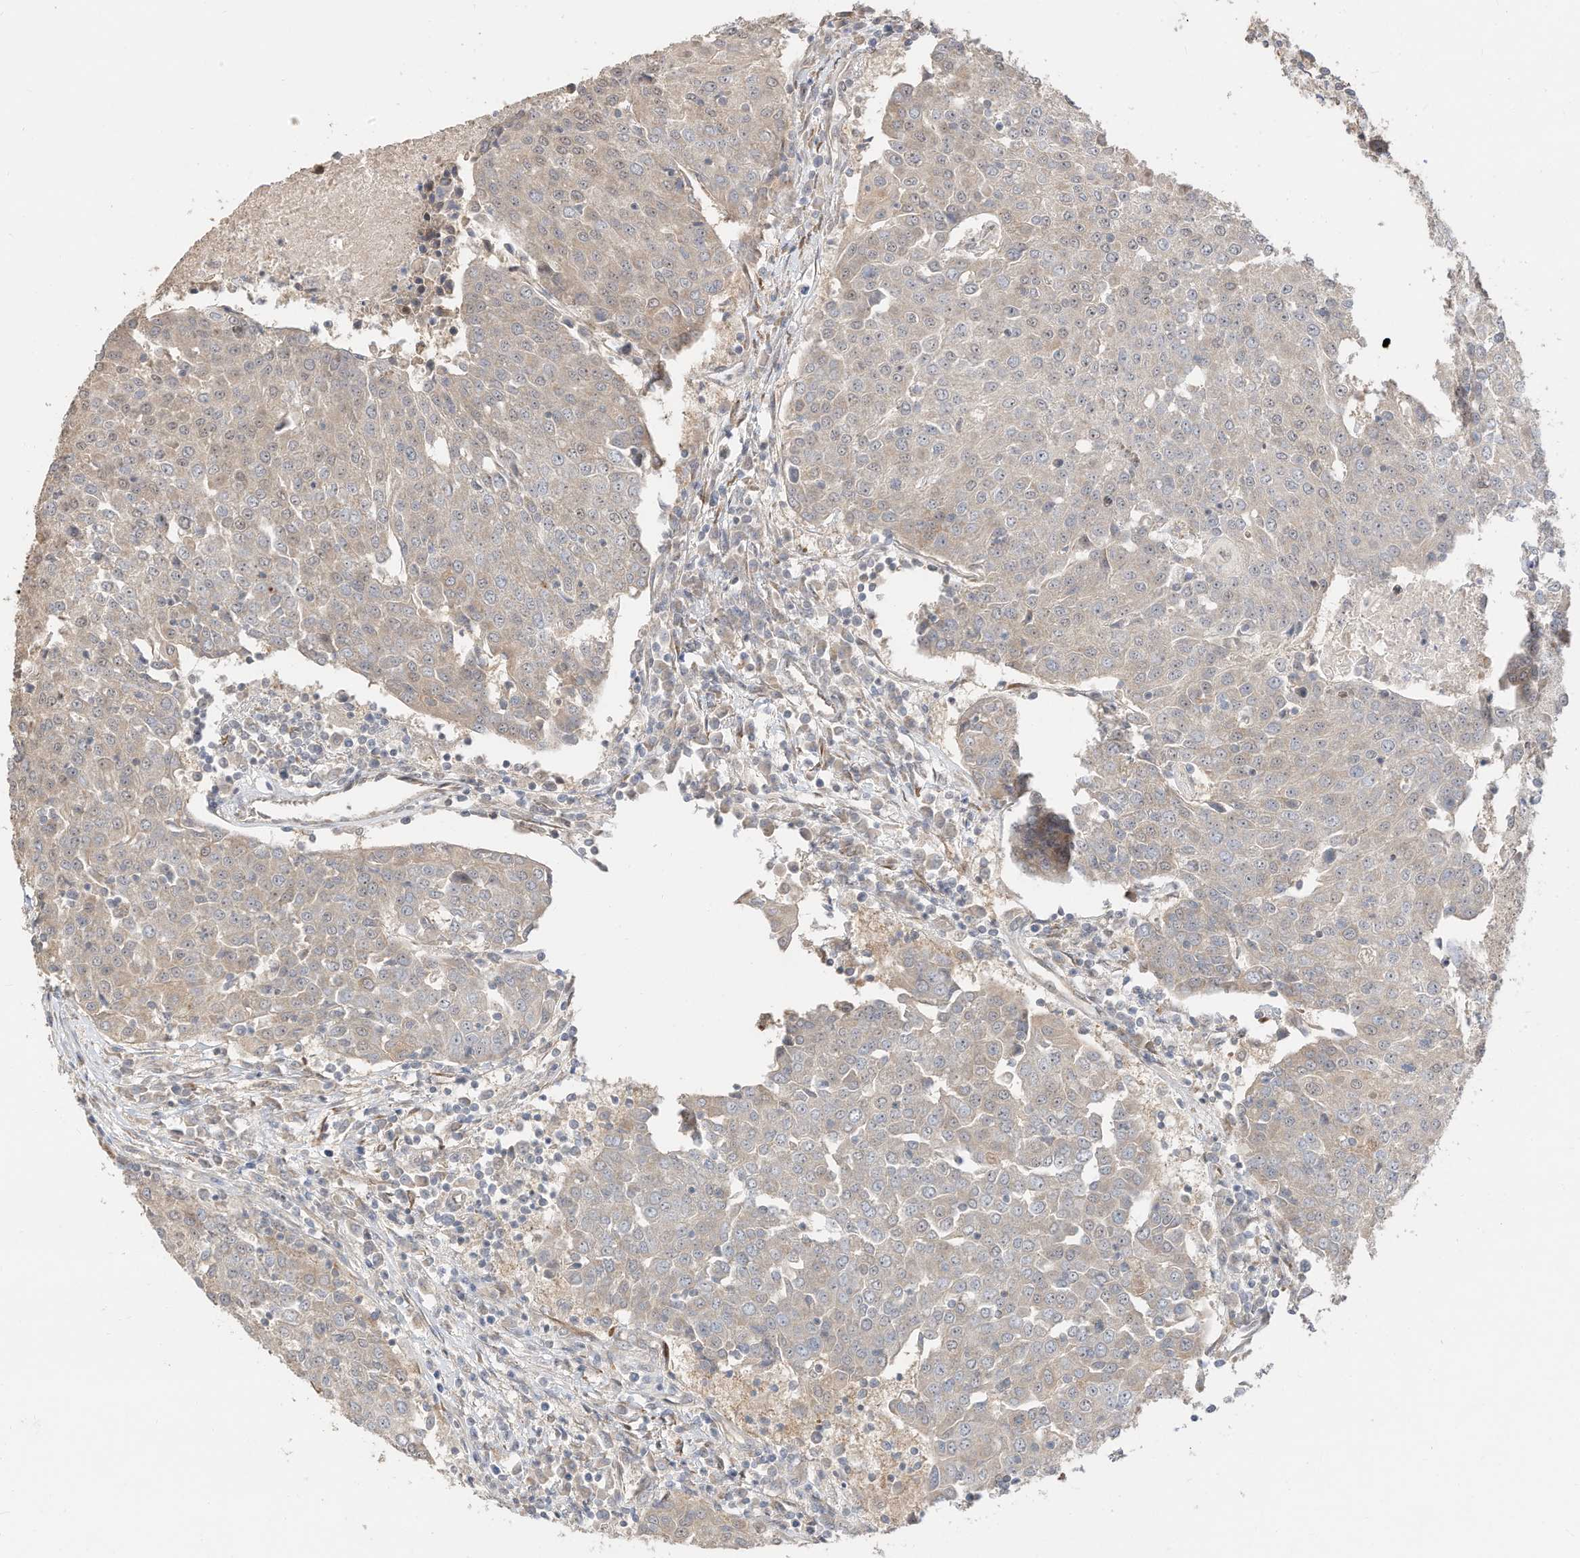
{"staining": {"intensity": "negative", "quantity": "none", "location": "none"}, "tissue": "urothelial cancer", "cell_type": "Tumor cells", "image_type": "cancer", "snomed": [{"axis": "morphology", "description": "Urothelial carcinoma, High grade"}, {"axis": "topography", "description": "Urinary bladder"}], "caption": "IHC image of urothelial carcinoma (high-grade) stained for a protein (brown), which displays no positivity in tumor cells.", "gene": "CAGE1", "patient": {"sex": "female", "age": 85}}